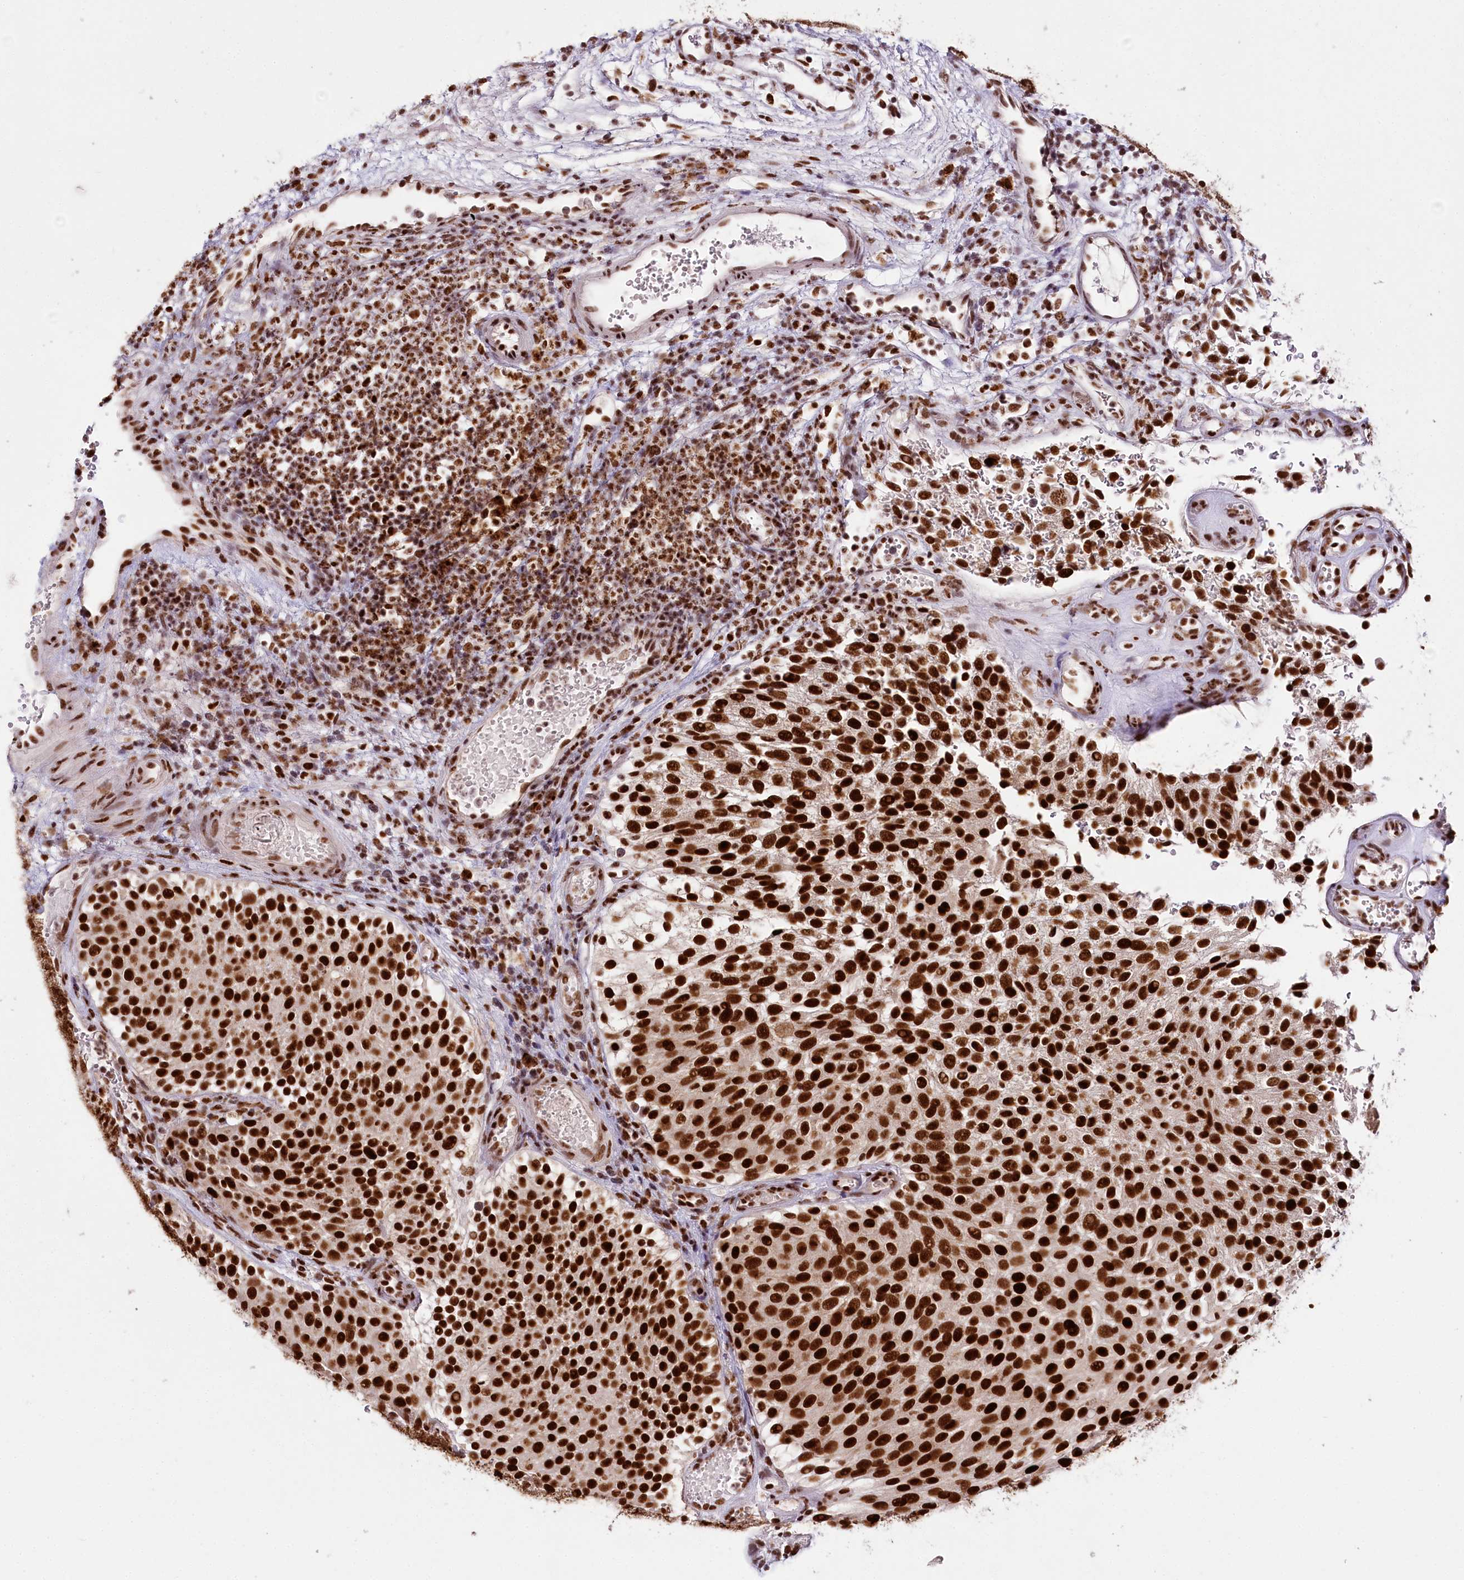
{"staining": {"intensity": "strong", "quantity": ">75%", "location": "nuclear"}, "tissue": "urothelial cancer", "cell_type": "Tumor cells", "image_type": "cancer", "snomed": [{"axis": "morphology", "description": "Urothelial carcinoma, Low grade"}, {"axis": "topography", "description": "Urinary bladder"}], "caption": "Human urothelial cancer stained with a brown dye displays strong nuclear positive positivity in approximately >75% of tumor cells.", "gene": "SMARCE1", "patient": {"sex": "male", "age": 78}}